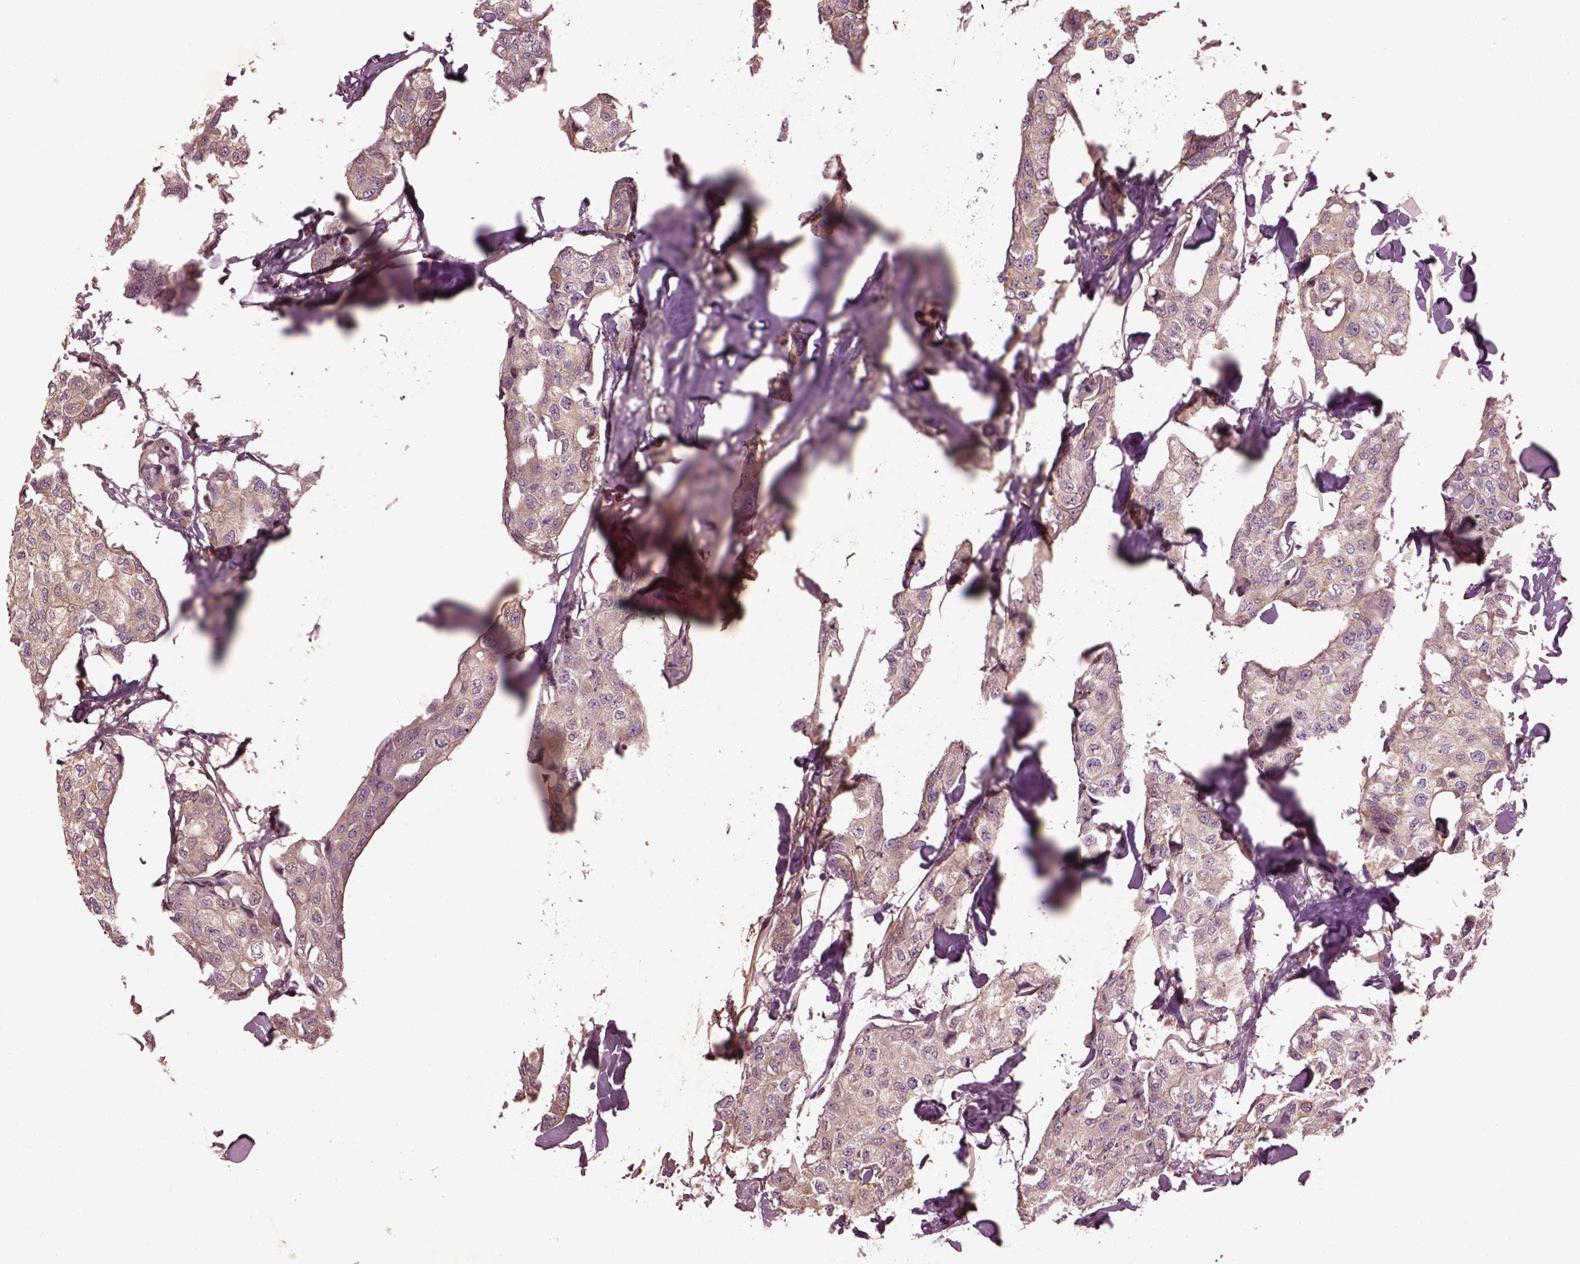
{"staining": {"intensity": "negative", "quantity": "none", "location": "none"}, "tissue": "breast cancer", "cell_type": "Tumor cells", "image_type": "cancer", "snomed": [{"axis": "morphology", "description": "Duct carcinoma"}, {"axis": "topography", "description": "Breast"}], "caption": "This is an immunohistochemistry (IHC) micrograph of human breast invasive ductal carcinoma. There is no expression in tumor cells.", "gene": "EFEMP1", "patient": {"sex": "female", "age": 80}}